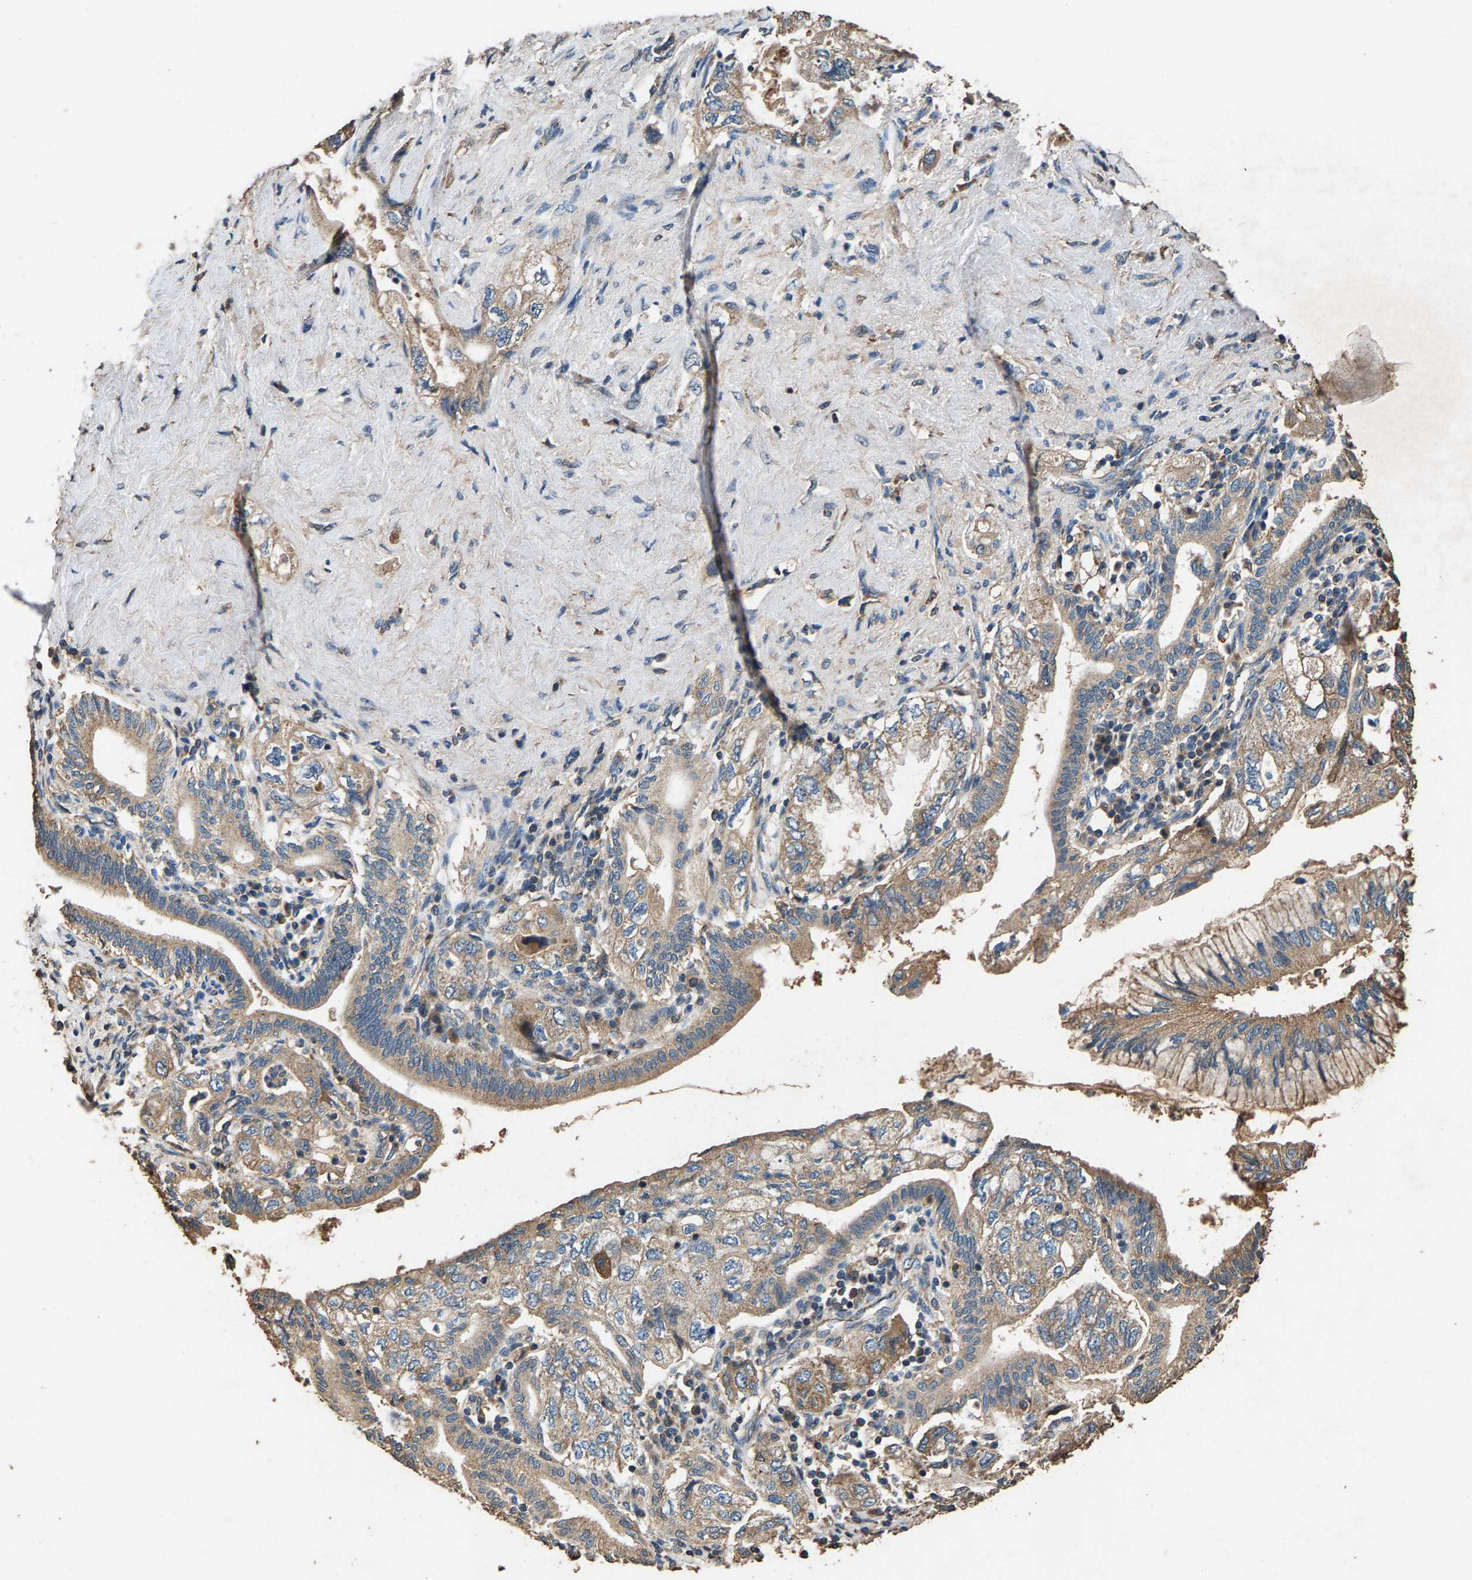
{"staining": {"intensity": "weak", "quantity": ">75%", "location": "cytoplasmic/membranous"}, "tissue": "pancreatic cancer", "cell_type": "Tumor cells", "image_type": "cancer", "snomed": [{"axis": "morphology", "description": "Adenocarcinoma, NOS"}, {"axis": "topography", "description": "Pancreas"}], "caption": "This is an image of IHC staining of pancreatic adenocarcinoma, which shows weak expression in the cytoplasmic/membranous of tumor cells.", "gene": "MRPL27", "patient": {"sex": "female", "age": 73}}